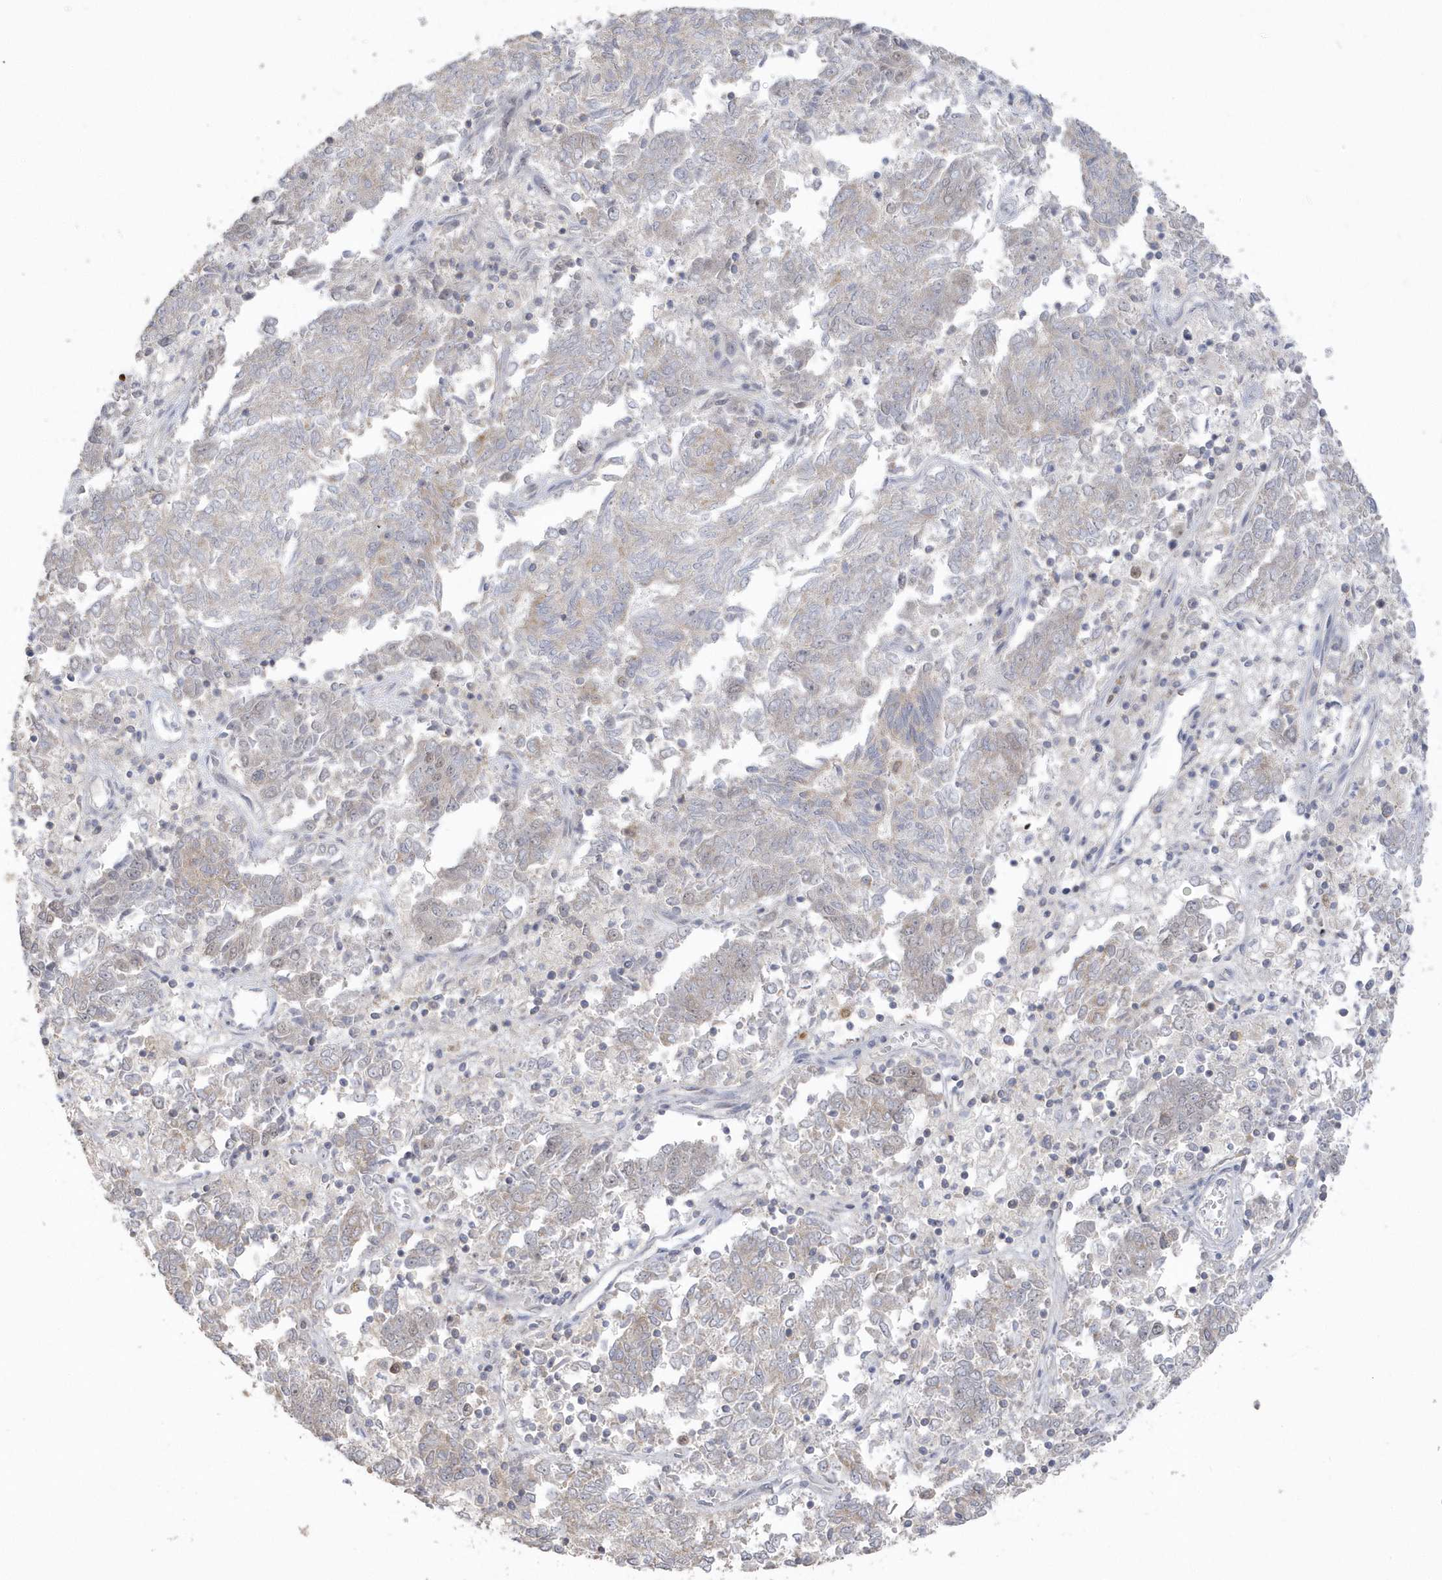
{"staining": {"intensity": "negative", "quantity": "none", "location": "none"}, "tissue": "endometrial cancer", "cell_type": "Tumor cells", "image_type": "cancer", "snomed": [{"axis": "morphology", "description": "Adenocarcinoma, NOS"}, {"axis": "topography", "description": "Endometrium"}], "caption": "An IHC photomicrograph of adenocarcinoma (endometrial) is shown. There is no staining in tumor cells of adenocarcinoma (endometrial).", "gene": "NAF1", "patient": {"sex": "female", "age": 80}}